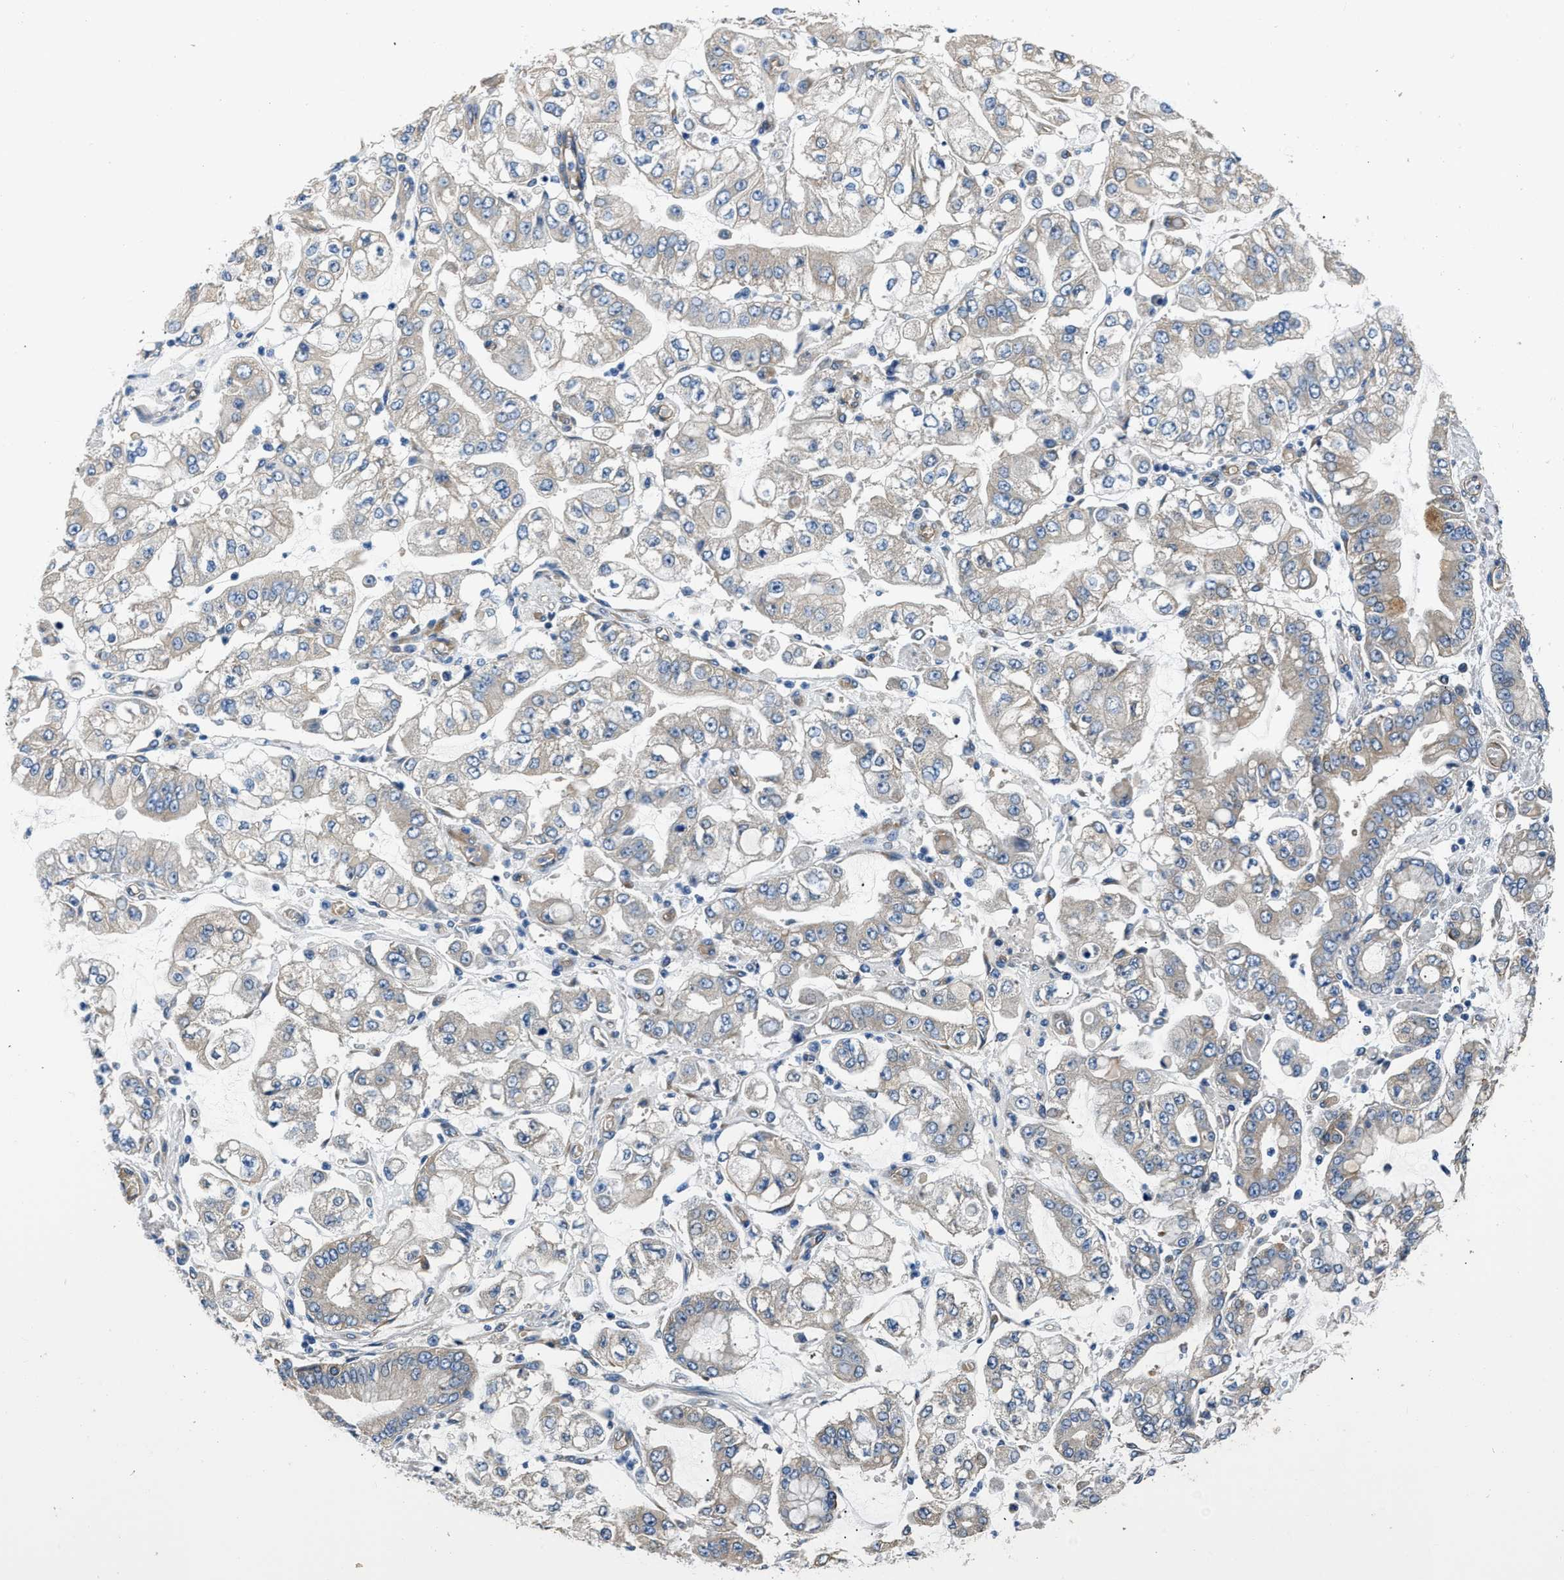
{"staining": {"intensity": "weak", "quantity": "<25%", "location": "cytoplasmic/membranous"}, "tissue": "stomach cancer", "cell_type": "Tumor cells", "image_type": "cancer", "snomed": [{"axis": "morphology", "description": "Adenocarcinoma, NOS"}, {"axis": "topography", "description": "Stomach"}], "caption": "Tumor cells are negative for brown protein staining in stomach cancer (adenocarcinoma).", "gene": "CSDE1", "patient": {"sex": "male", "age": 76}}